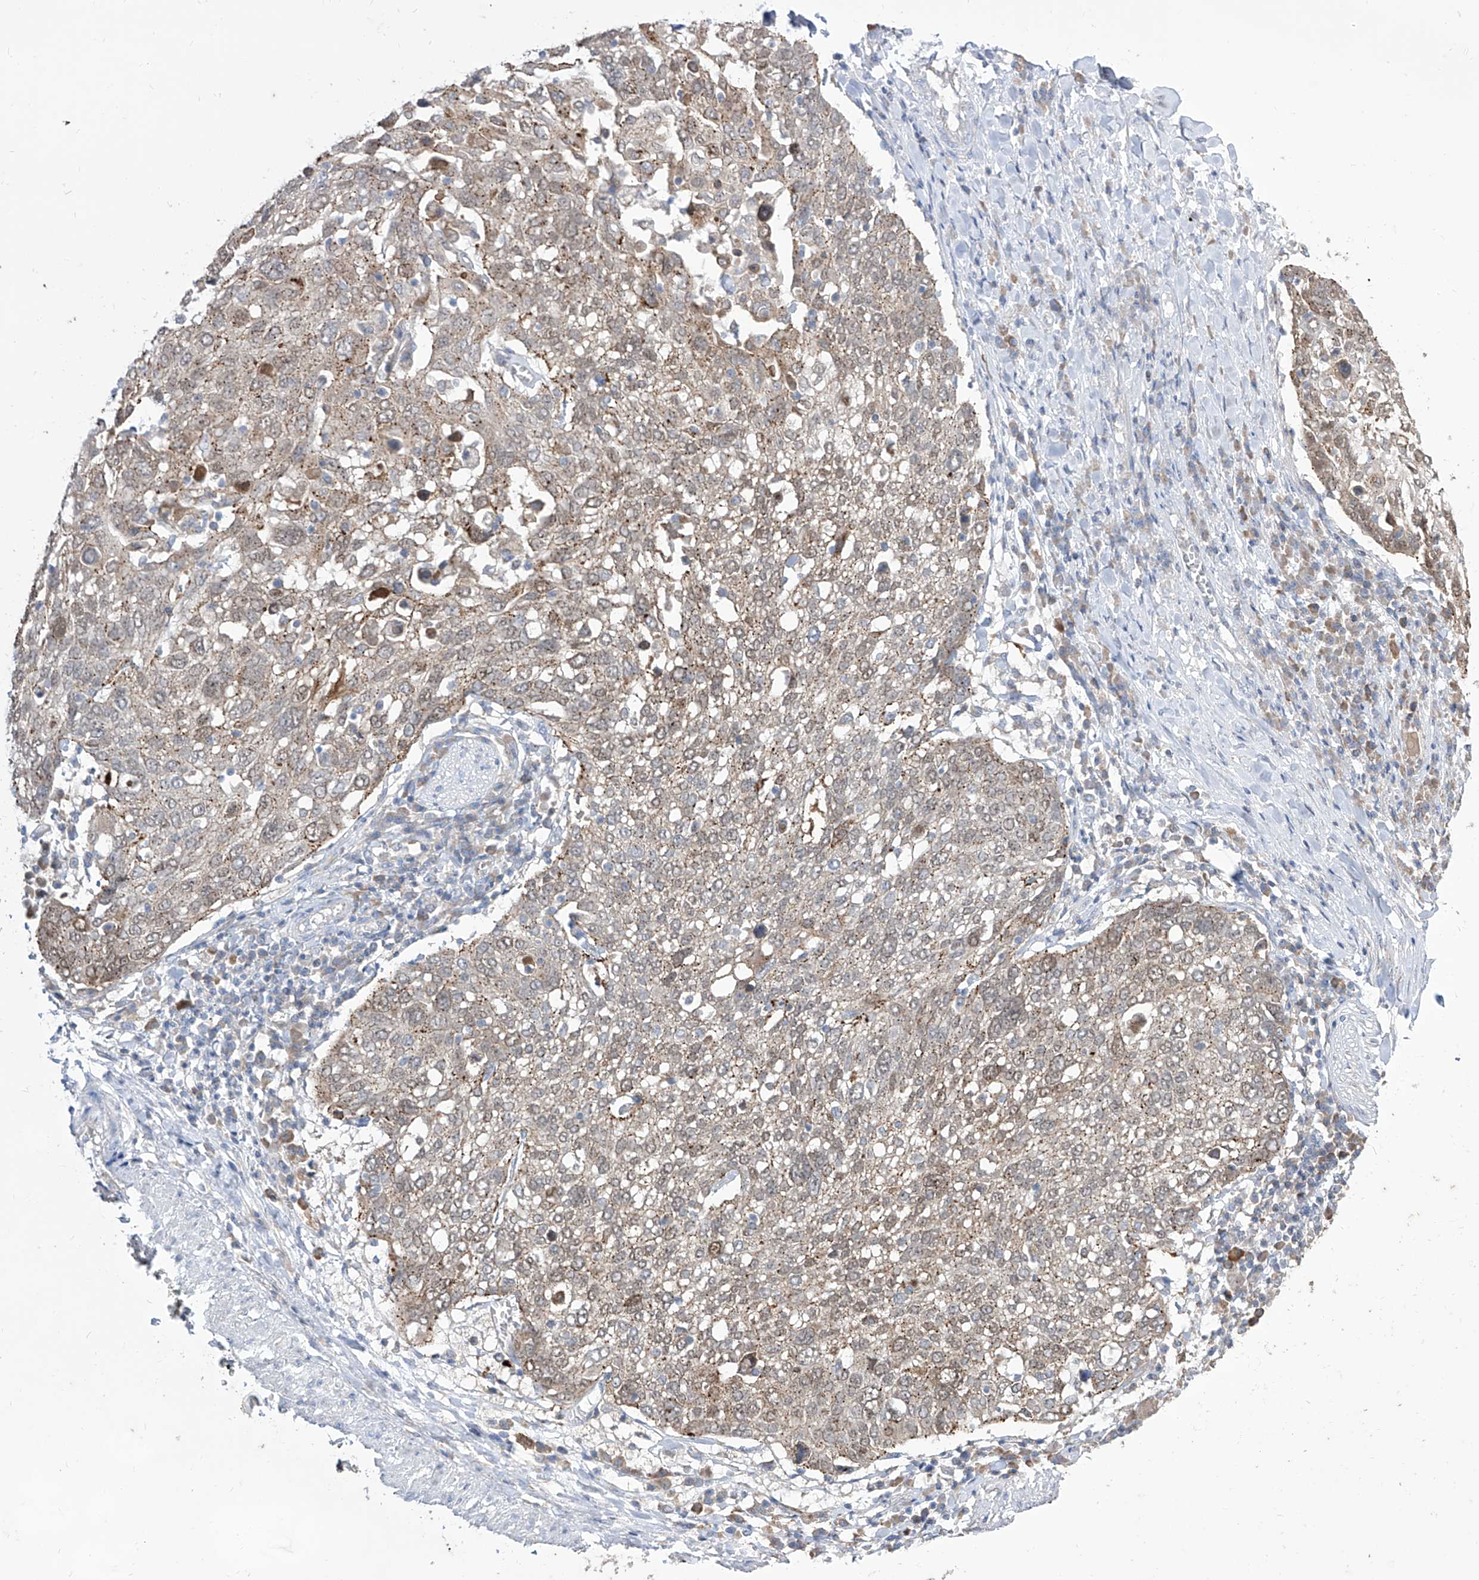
{"staining": {"intensity": "weak", "quantity": "<25%", "location": "cytoplasmic/membranous,nuclear"}, "tissue": "lung cancer", "cell_type": "Tumor cells", "image_type": "cancer", "snomed": [{"axis": "morphology", "description": "Squamous cell carcinoma, NOS"}, {"axis": "topography", "description": "Lung"}], "caption": "Immunohistochemistry of lung squamous cell carcinoma shows no expression in tumor cells. (Immunohistochemistry, brightfield microscopy, high magnification).", "gene": "BROX", "patient": {"sex": "male", "age": 65}}